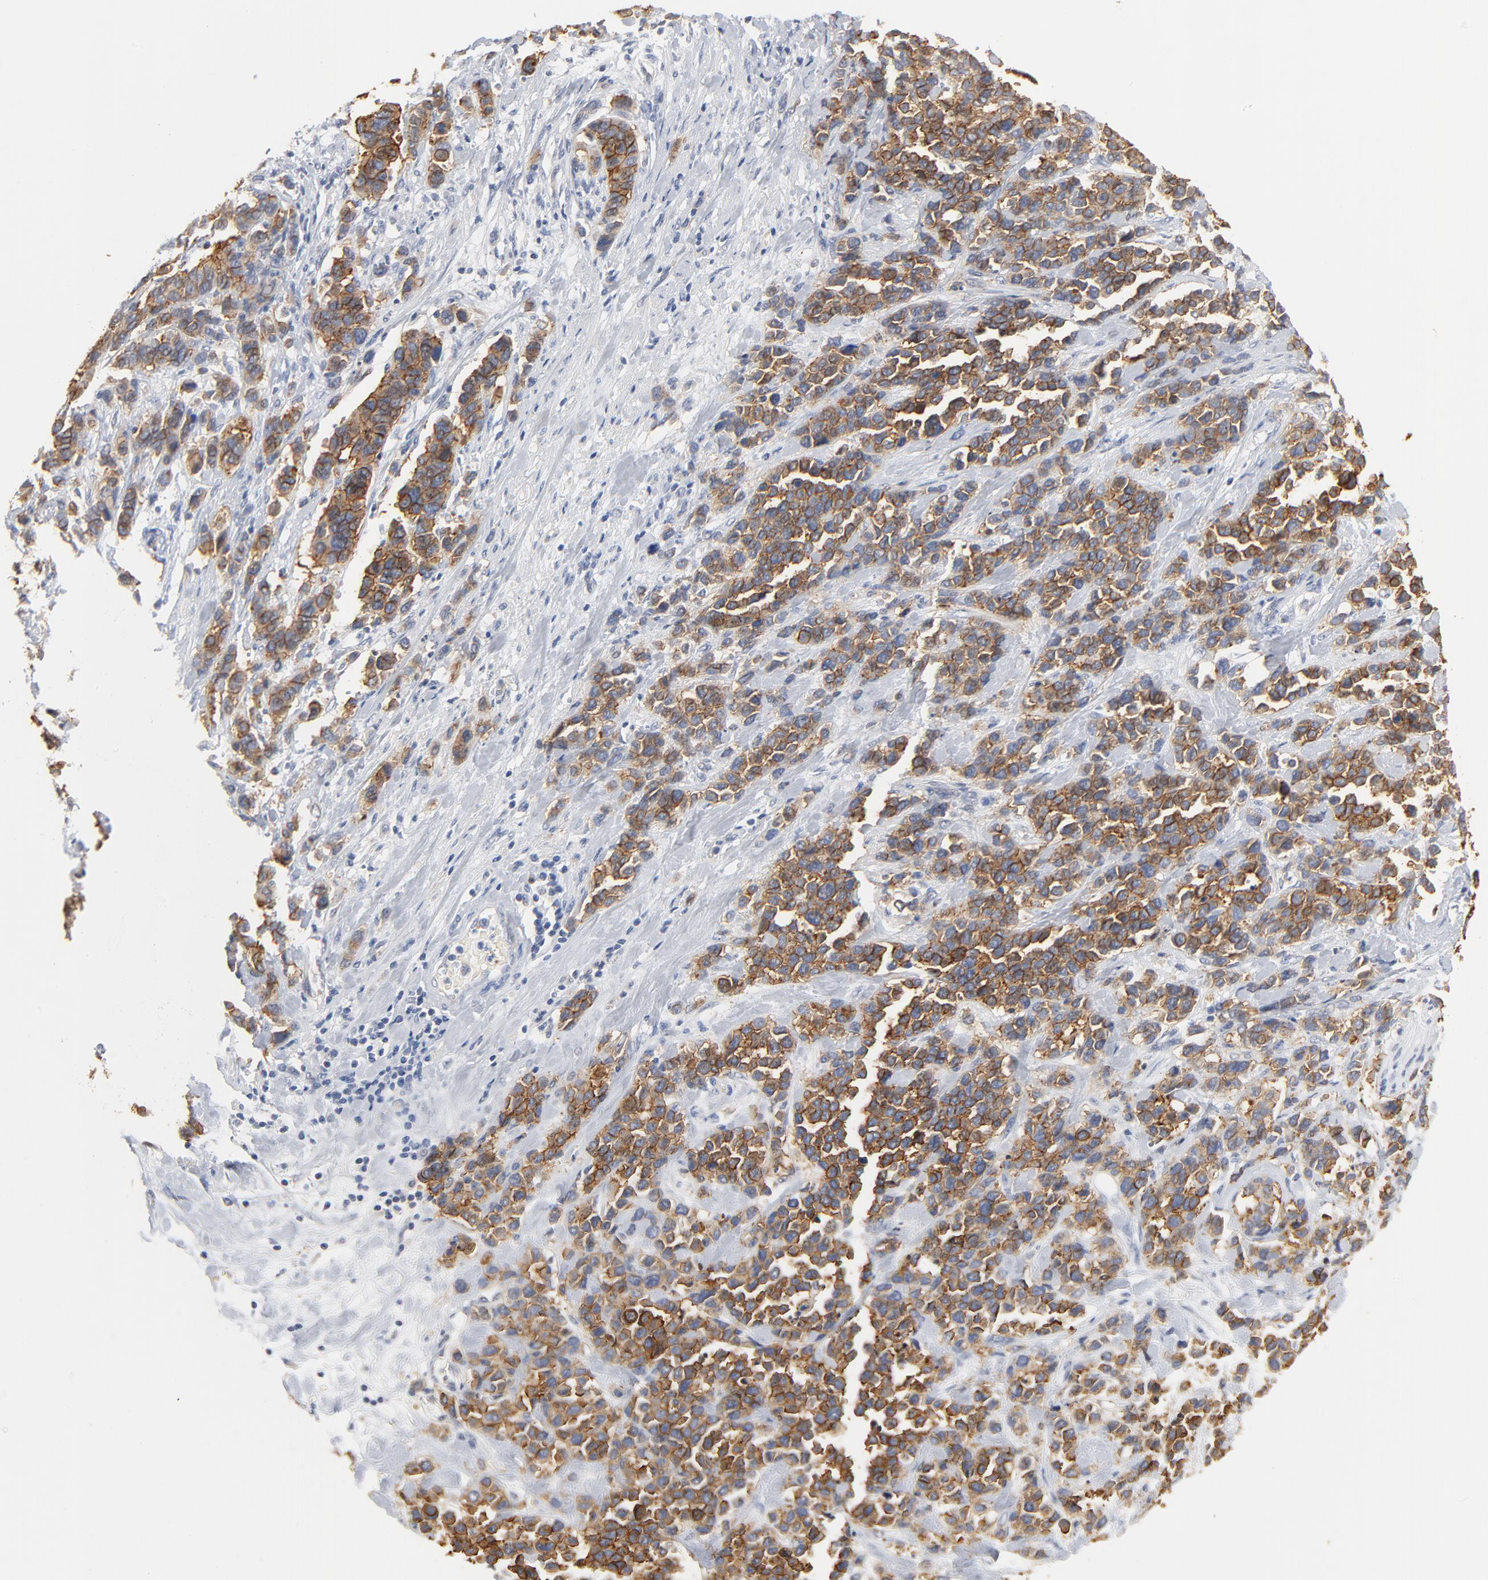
{"staining": {"intensity": "moderate", "quantity": ">75%", "location": "cytoplasmic/membranous"}, "tissue": "stomach cancer", "cell_type": "Tumor cells", "image_type": "cancer", "snomed": [{"axis": "morphology", "description": "Adenocarcinoma, NOS"}, {"axis": "topography", "description": "Stomach, upper"}], "caption": "The histopathology image demonstrates immunohistochemical staining of stomach adenocarcinoma. There is moderate cytoplasmic/membranous expression is present in approximately >75% of tumor cells.", "gene": "EPCAM", "patient": {"sex": "male", "age": 71}}